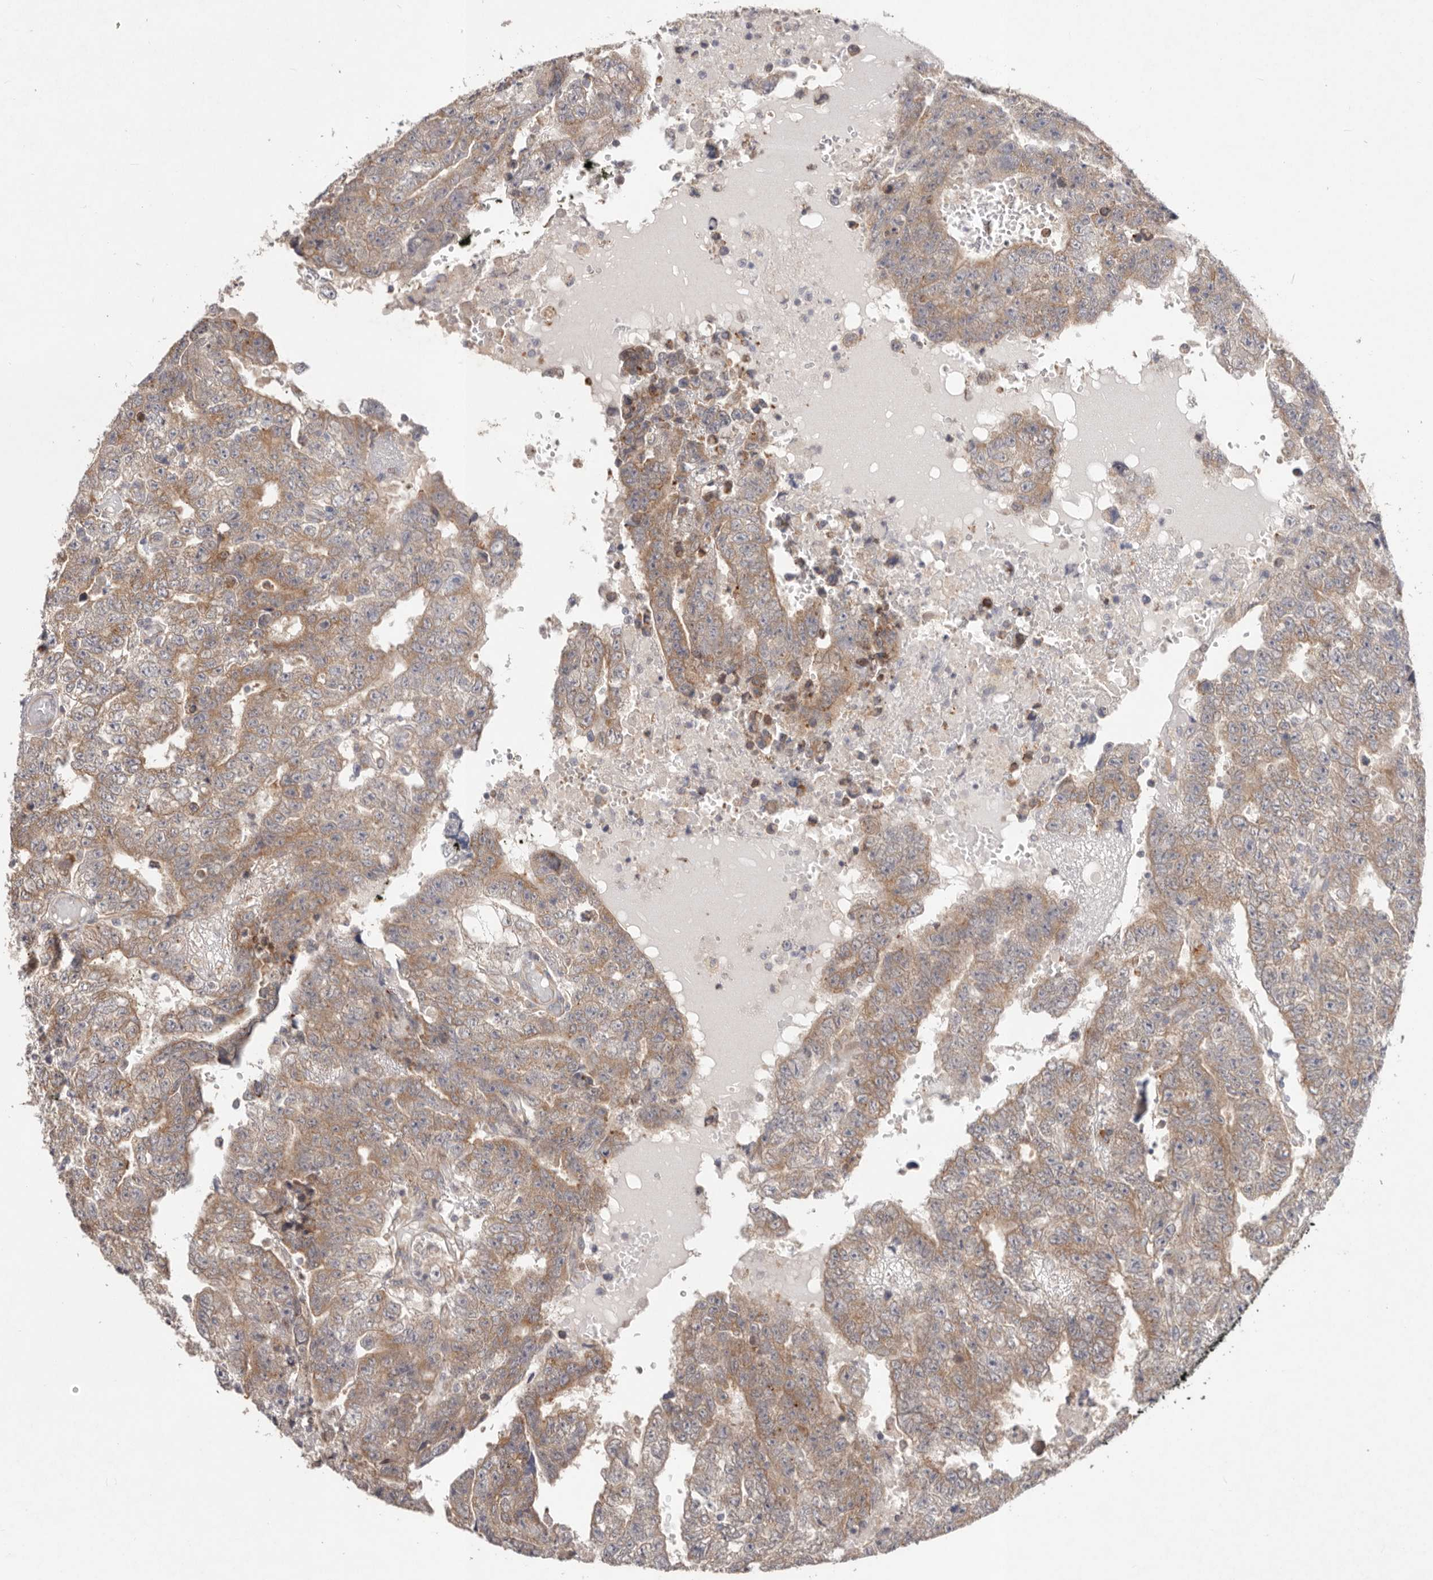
{"staining": {"intensity": "moderate", "quantity": ">75%", "location": "cytoplasmic/membranous"}, "tissue": "testis cancer", "cell_type": "Tumor cells", "image_type": "cancer", "snomed": [{"axis": "morphology", "description": "Carcinoma, Embryonal, NOS"}, {"axis": "topography", "description": "Testis"}], "caption": "Brown immunohistochemical staining in human embryonal carcinoma (testis) demonstrates moderate cytoplasmic/membranous staining in approximately >75% of tumor cells.", "gene": "WDR77", "patient": {"sex": "male", "age": 25}}